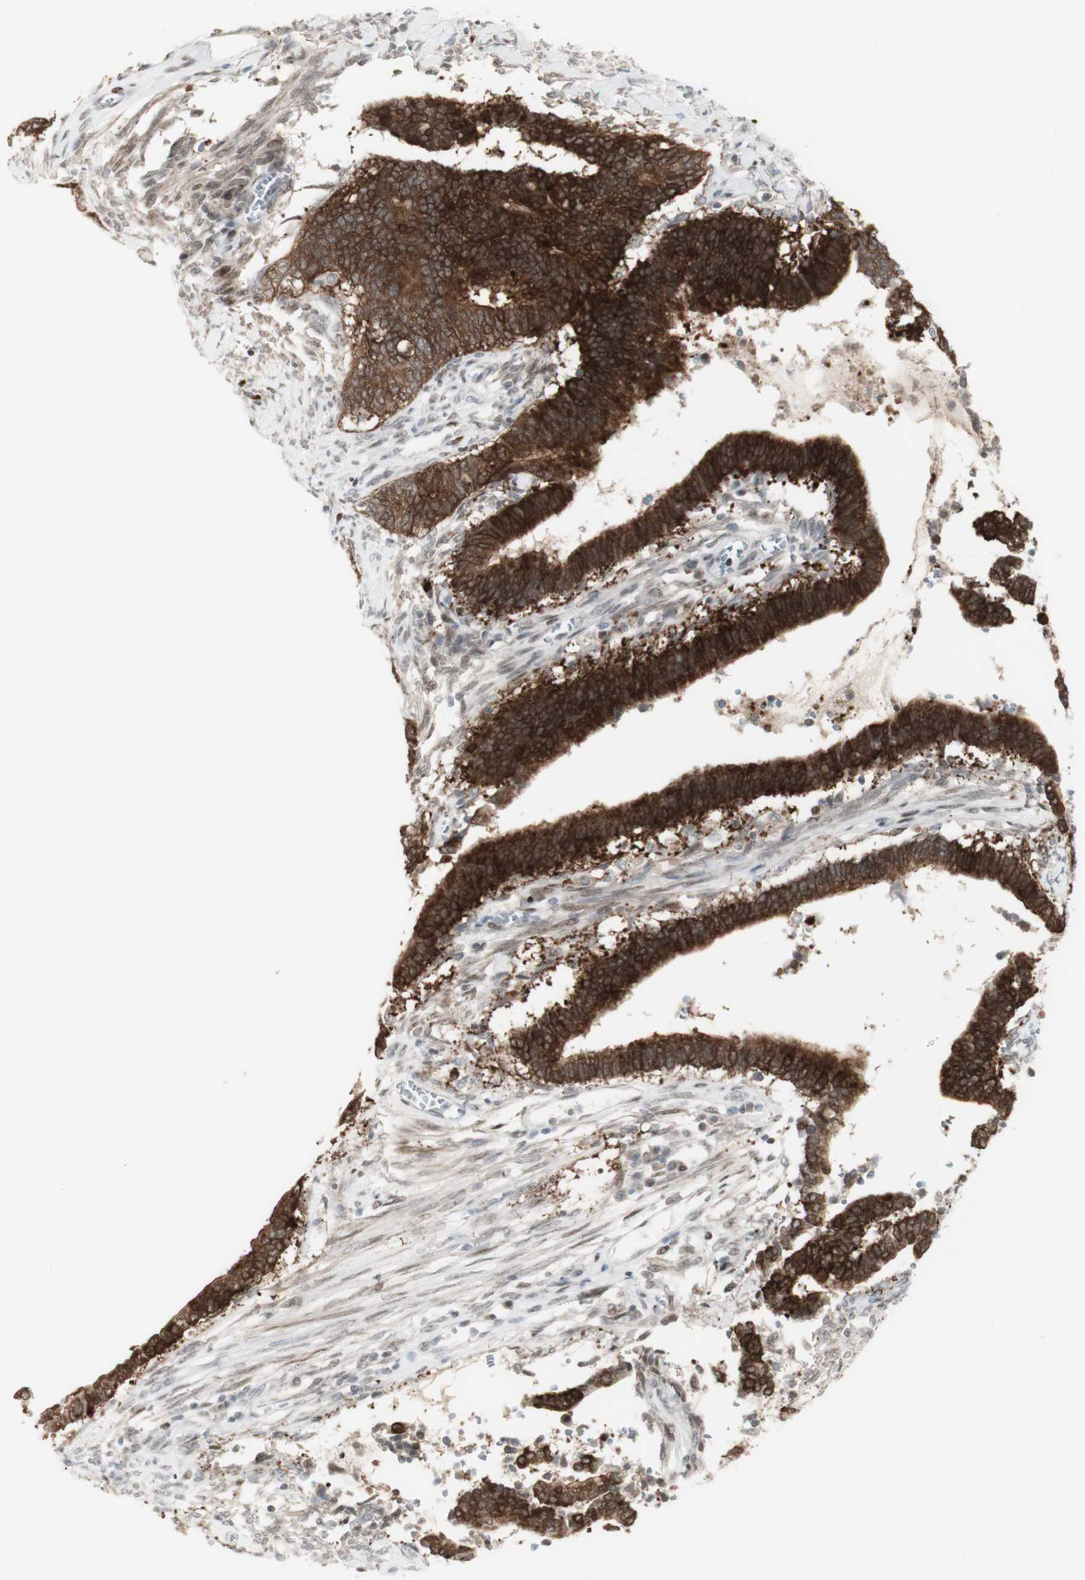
{"staining": {"intensity": "strong", "quantity": ">75%", "location": "cytoplasmic/membranous"}, "tissue": "cervical cancer", "cell_type": "Tumor cells", "image_type": "cancer", "snomed": [{"axis": "morphology", "description": "Adenocarcinoma, NOS"}, {"axis": "topography", "description": "Cervix"}], "caption": "Human cervical cancer (adenocarcinoma) stained with a brown dye displays strong cytoplasmic/membranous positive positivity in about >75% of tumor cells.", "gene": "C1orf116", "patient": {"sex": "female", "age": 44}}